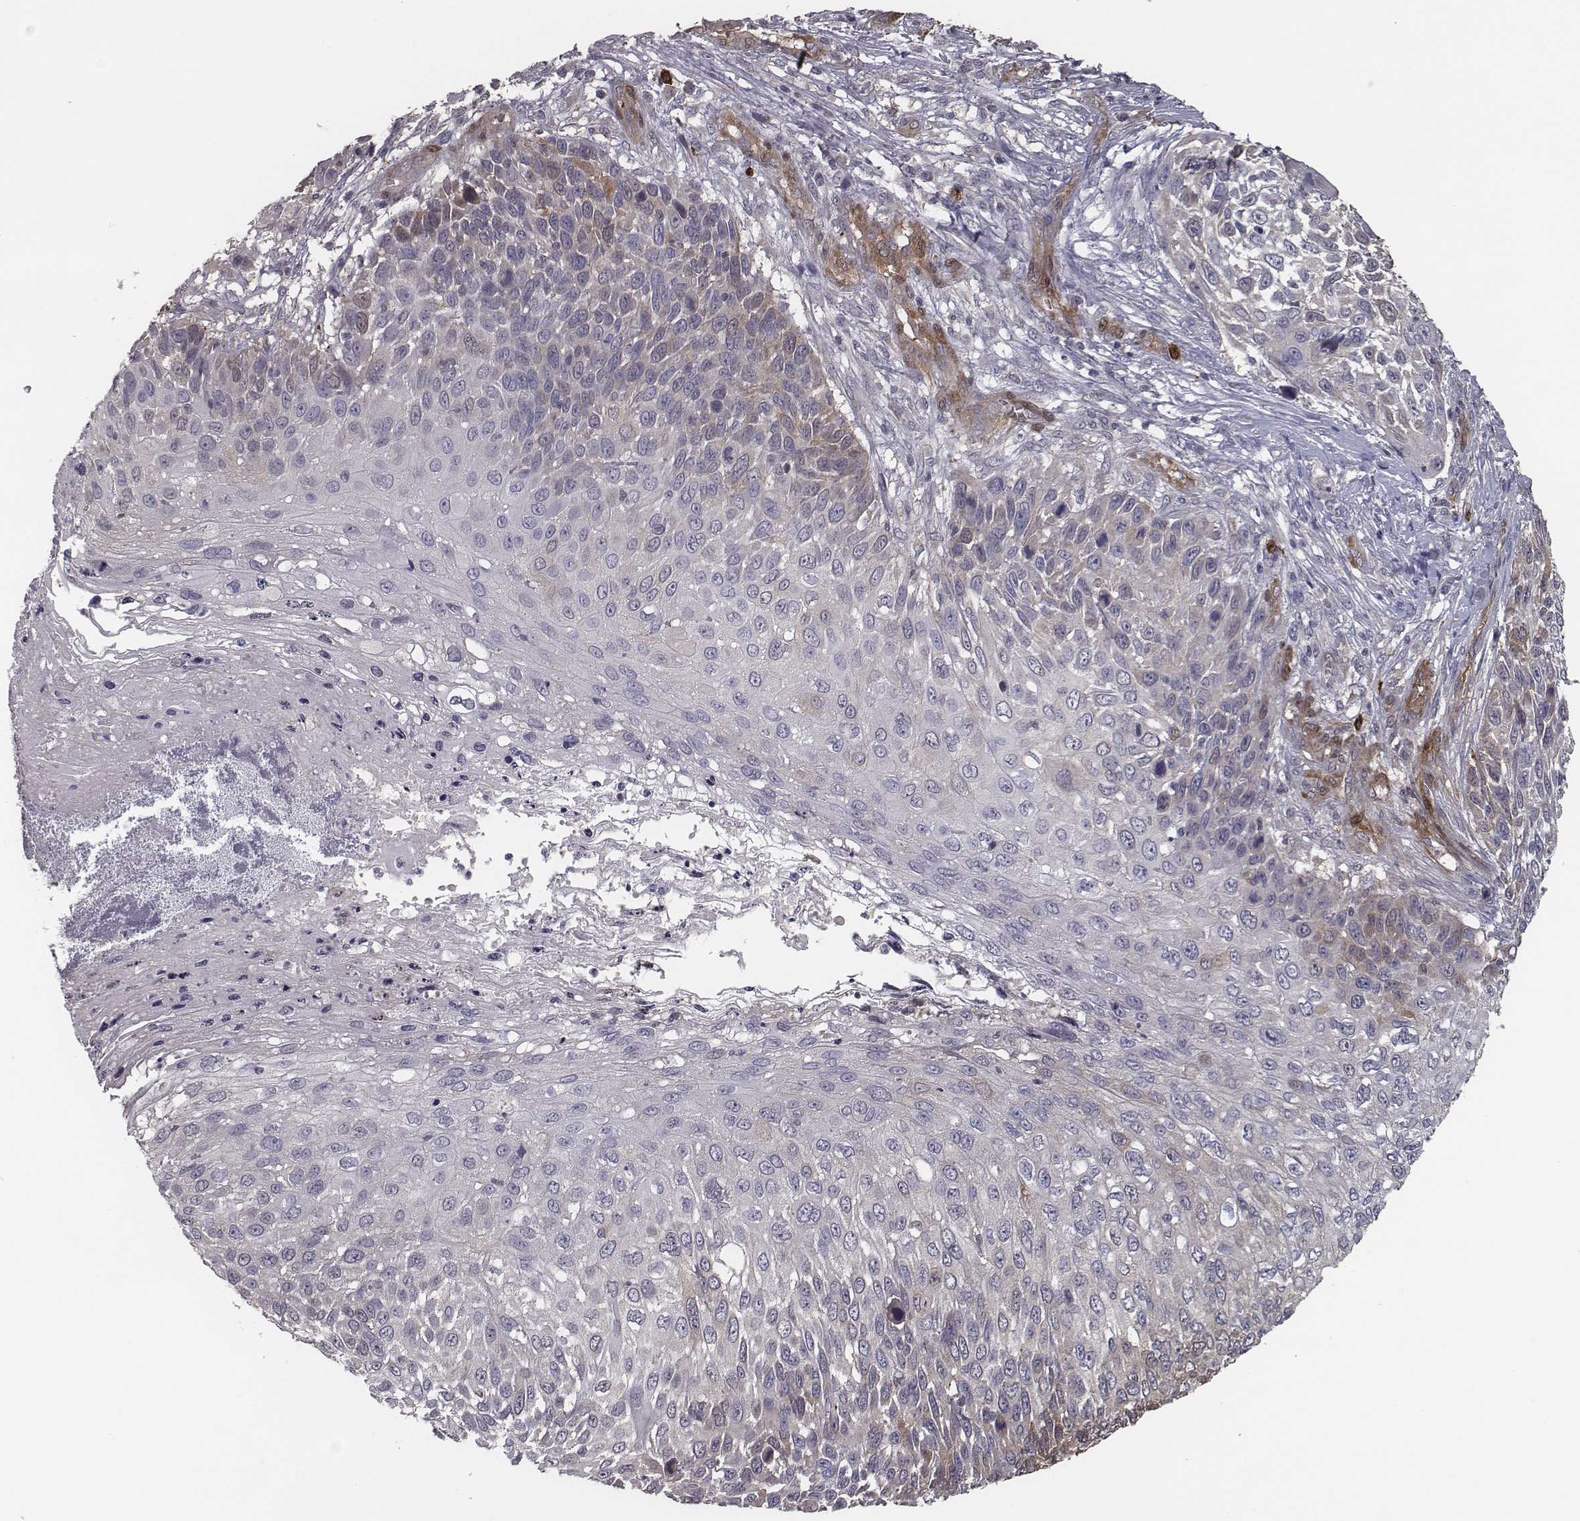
{"staining": {"intensity": "weak", "quantity": "<25%", "location": "cytoplasmic/membranous"}, "tissue": "skin cancer", "cell_type": "Tumor cells", "image_type": "cancer", "snomed": [{"axis": "morphology", "description": "Squamous cell carcinoma, NOS"}, {"axis": "topography", "description": "Skin"}], "caption": "Immunohistochemistry of human skin cancer exhibits no positivity in tumor cells.", "gene": "ISYNA1", "patient": {"sex": "male", "age": 92}}